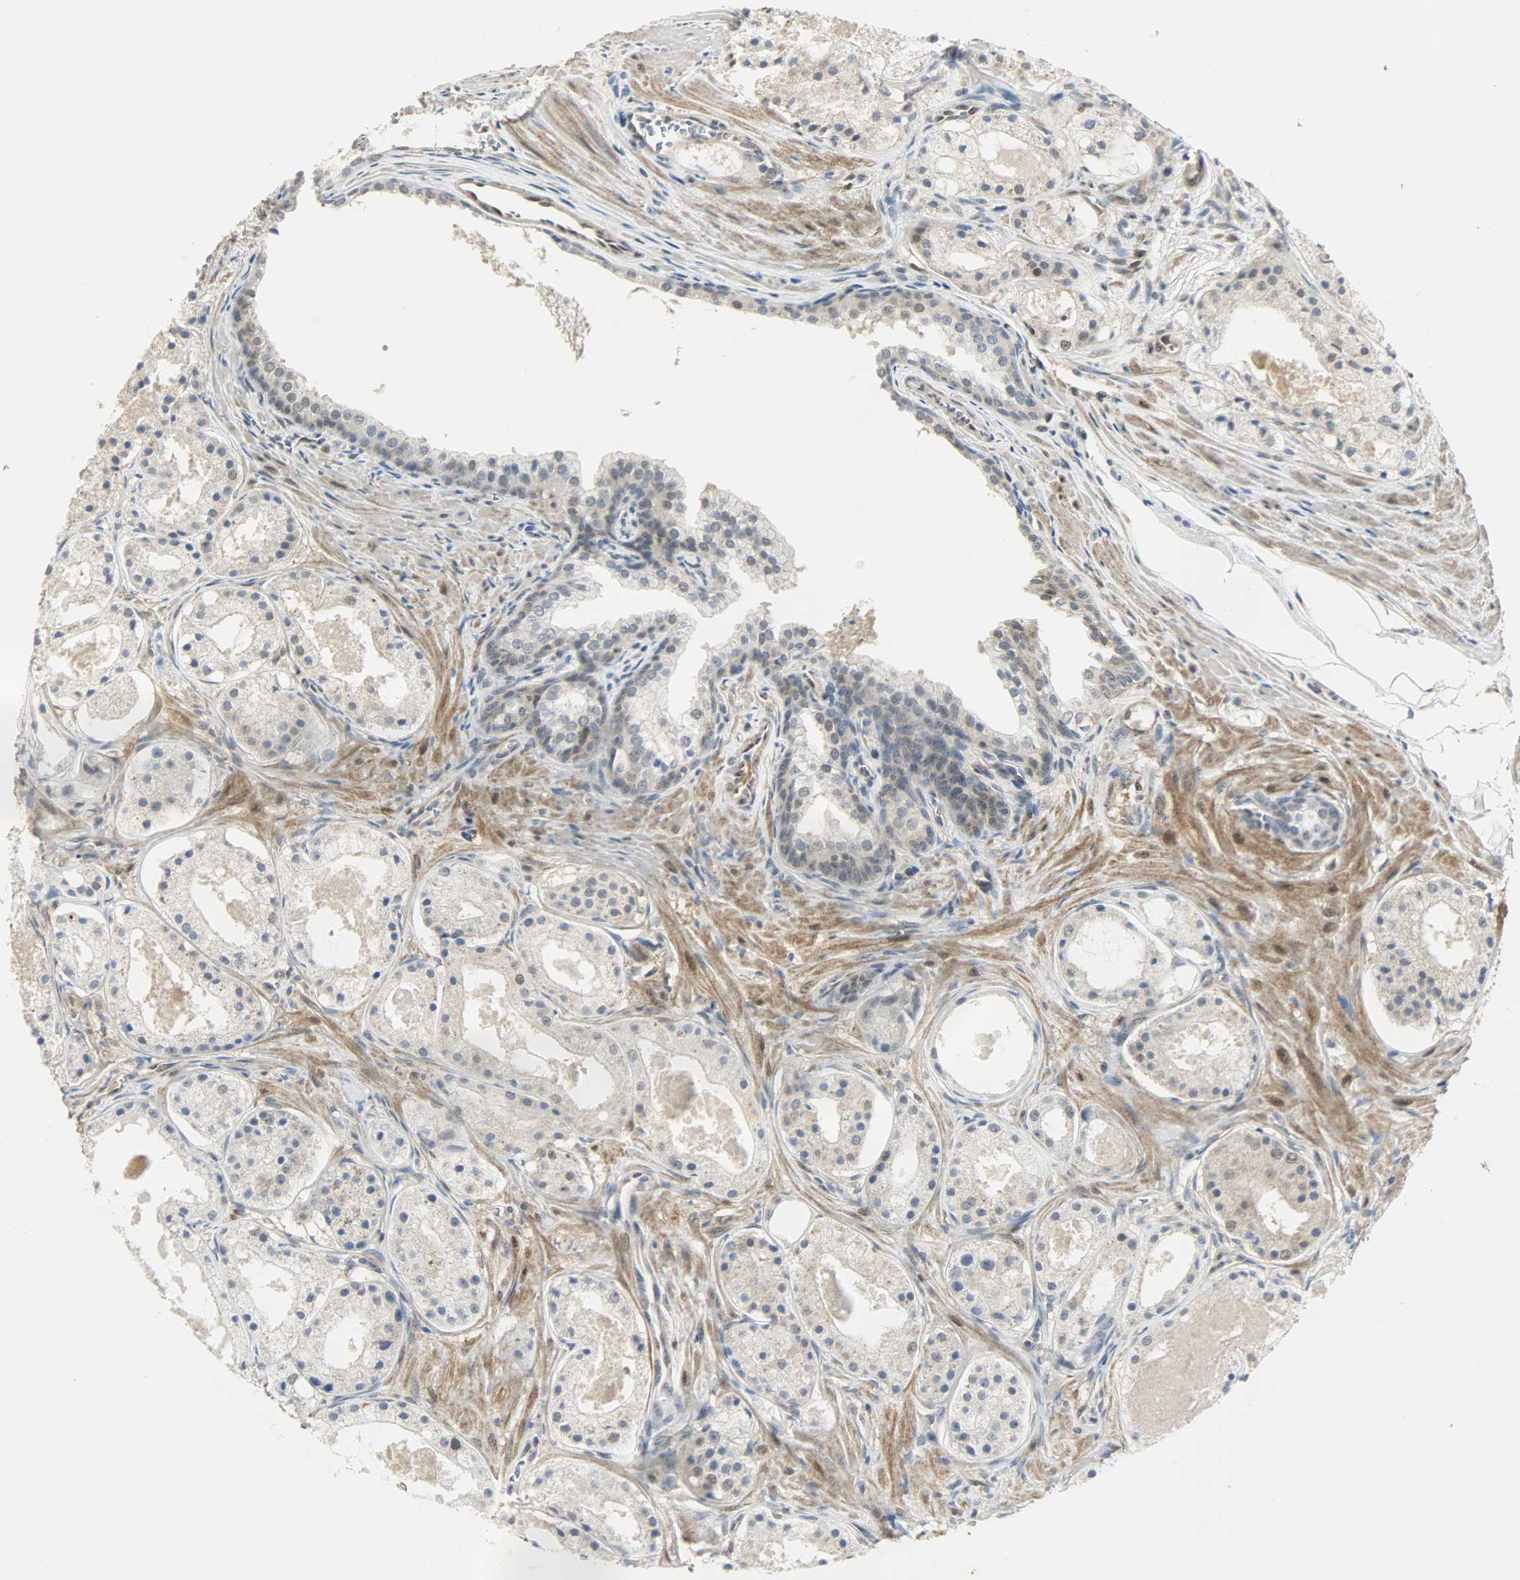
{"staining": {"intensity": "weak", "quantity": "25%-75%", "location": "nuclear"}, "tissue": "prostate cancer", "cell_type": "Tumor cells", "image_type": "cancer", "snomed": [{"axis": "morphology", "description": "Adenocarcinoma, Low grade"}, {"axis": "topography", "description": "Prostate"}], "caption": "Immunohistochemical staining of low-grade adenocarcinoma (prostate) displays weak nuclear protein staining in about 25%-75% of tumor cells.", "gene": "NPEPL1", "patient": {"sex": "male", "age": 57}}